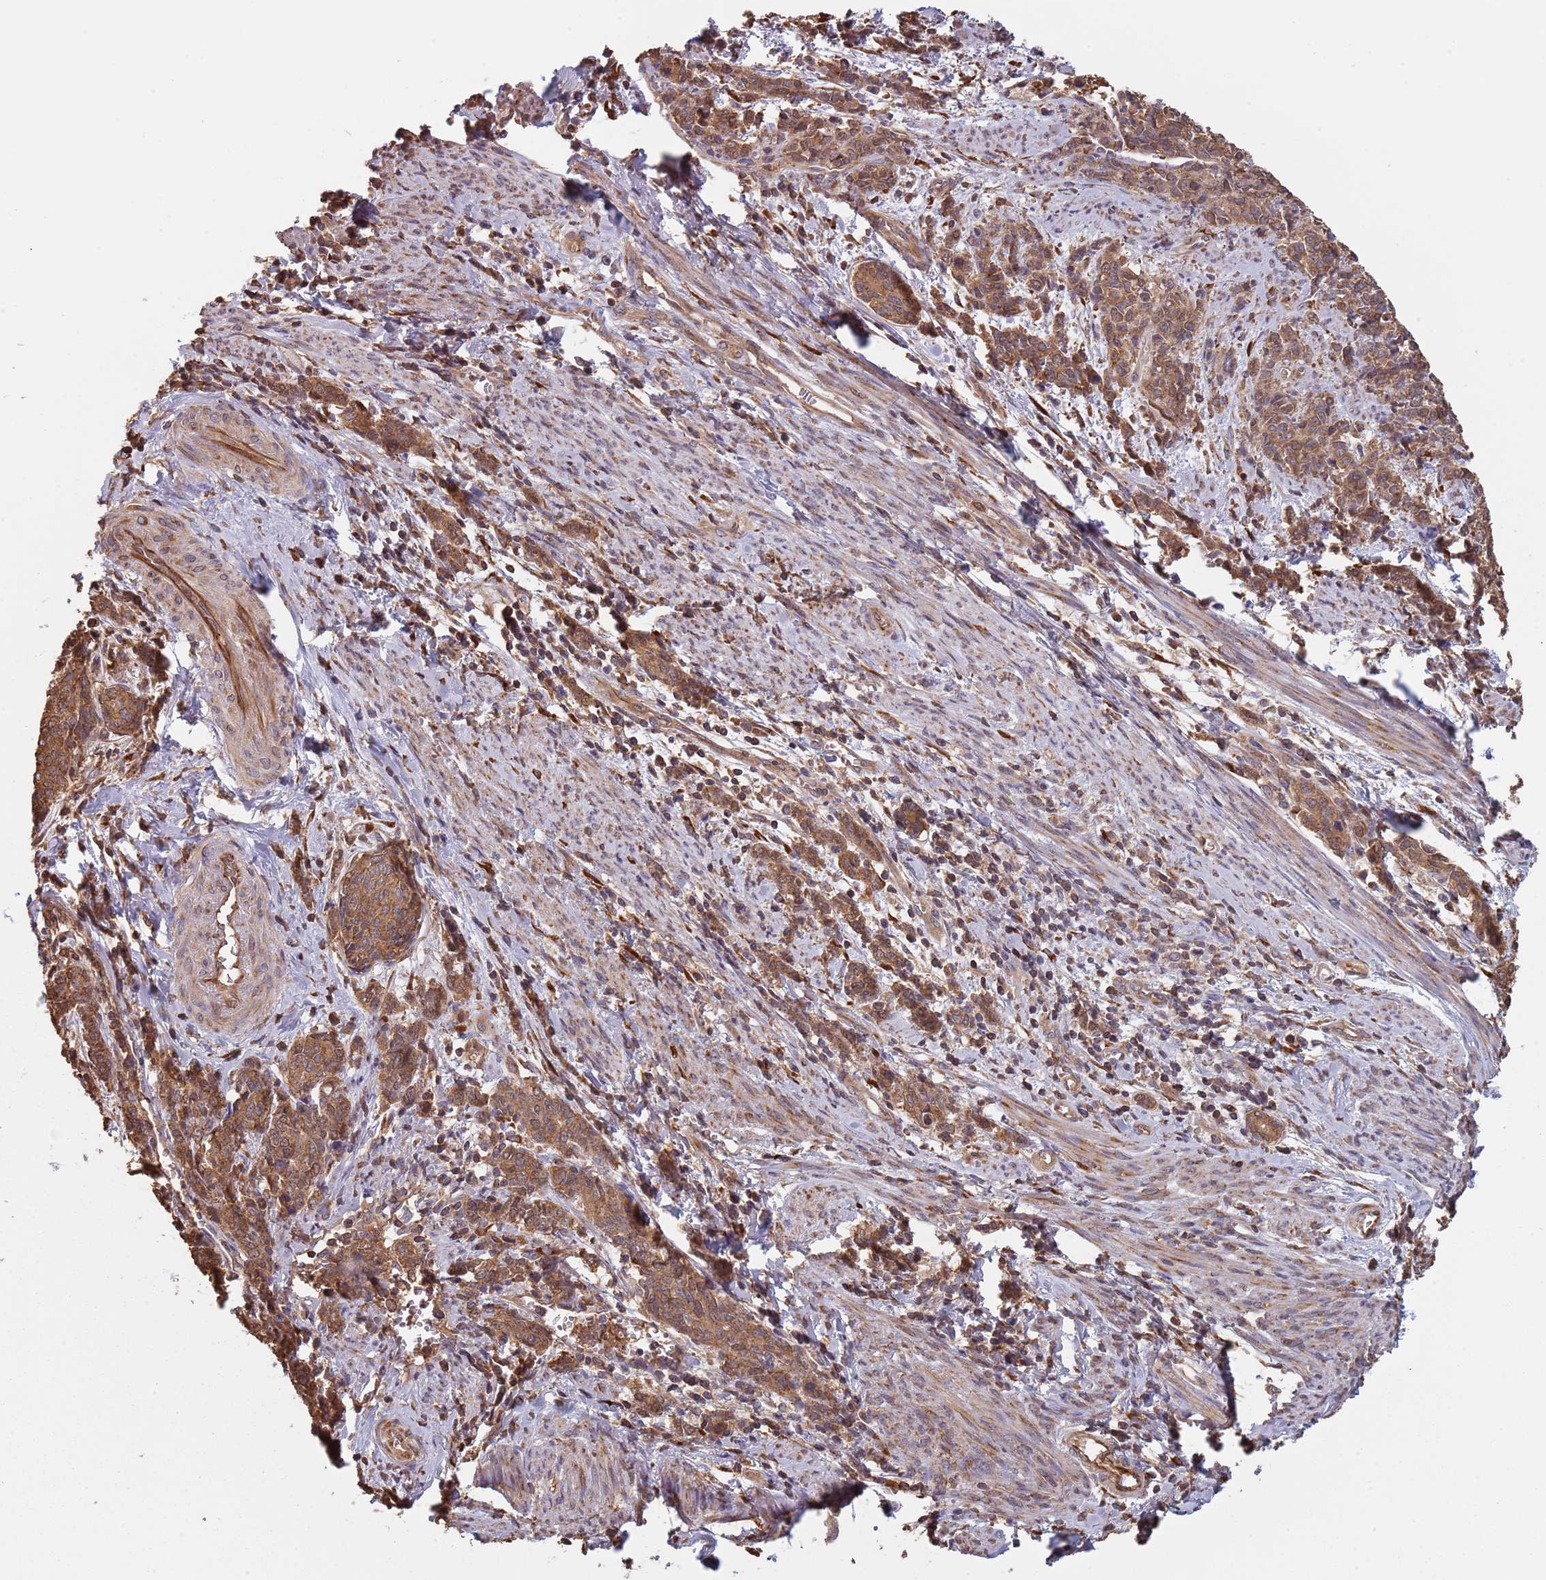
{"staining": {"intensity": "moderate", "quantity": ">75%", "location": "cytoplasmic/membranous"}, "tissue": "cervical cancer", "cell_type": "Tumor cells", "image_type": "cancer", "snomed": [{"axis": "morphology", "description": "Squamous cell carcinoma, NOS"}, {"axis": "topography", "description": "Cervix"}], "caption": "Tumor cells reveal medium levels of moderate cytoplasmic/membranous positivity in about >75% of cells in human cervical cancer.", "gene": "COG4", "patient": {"sex": "female", "age": 60}}